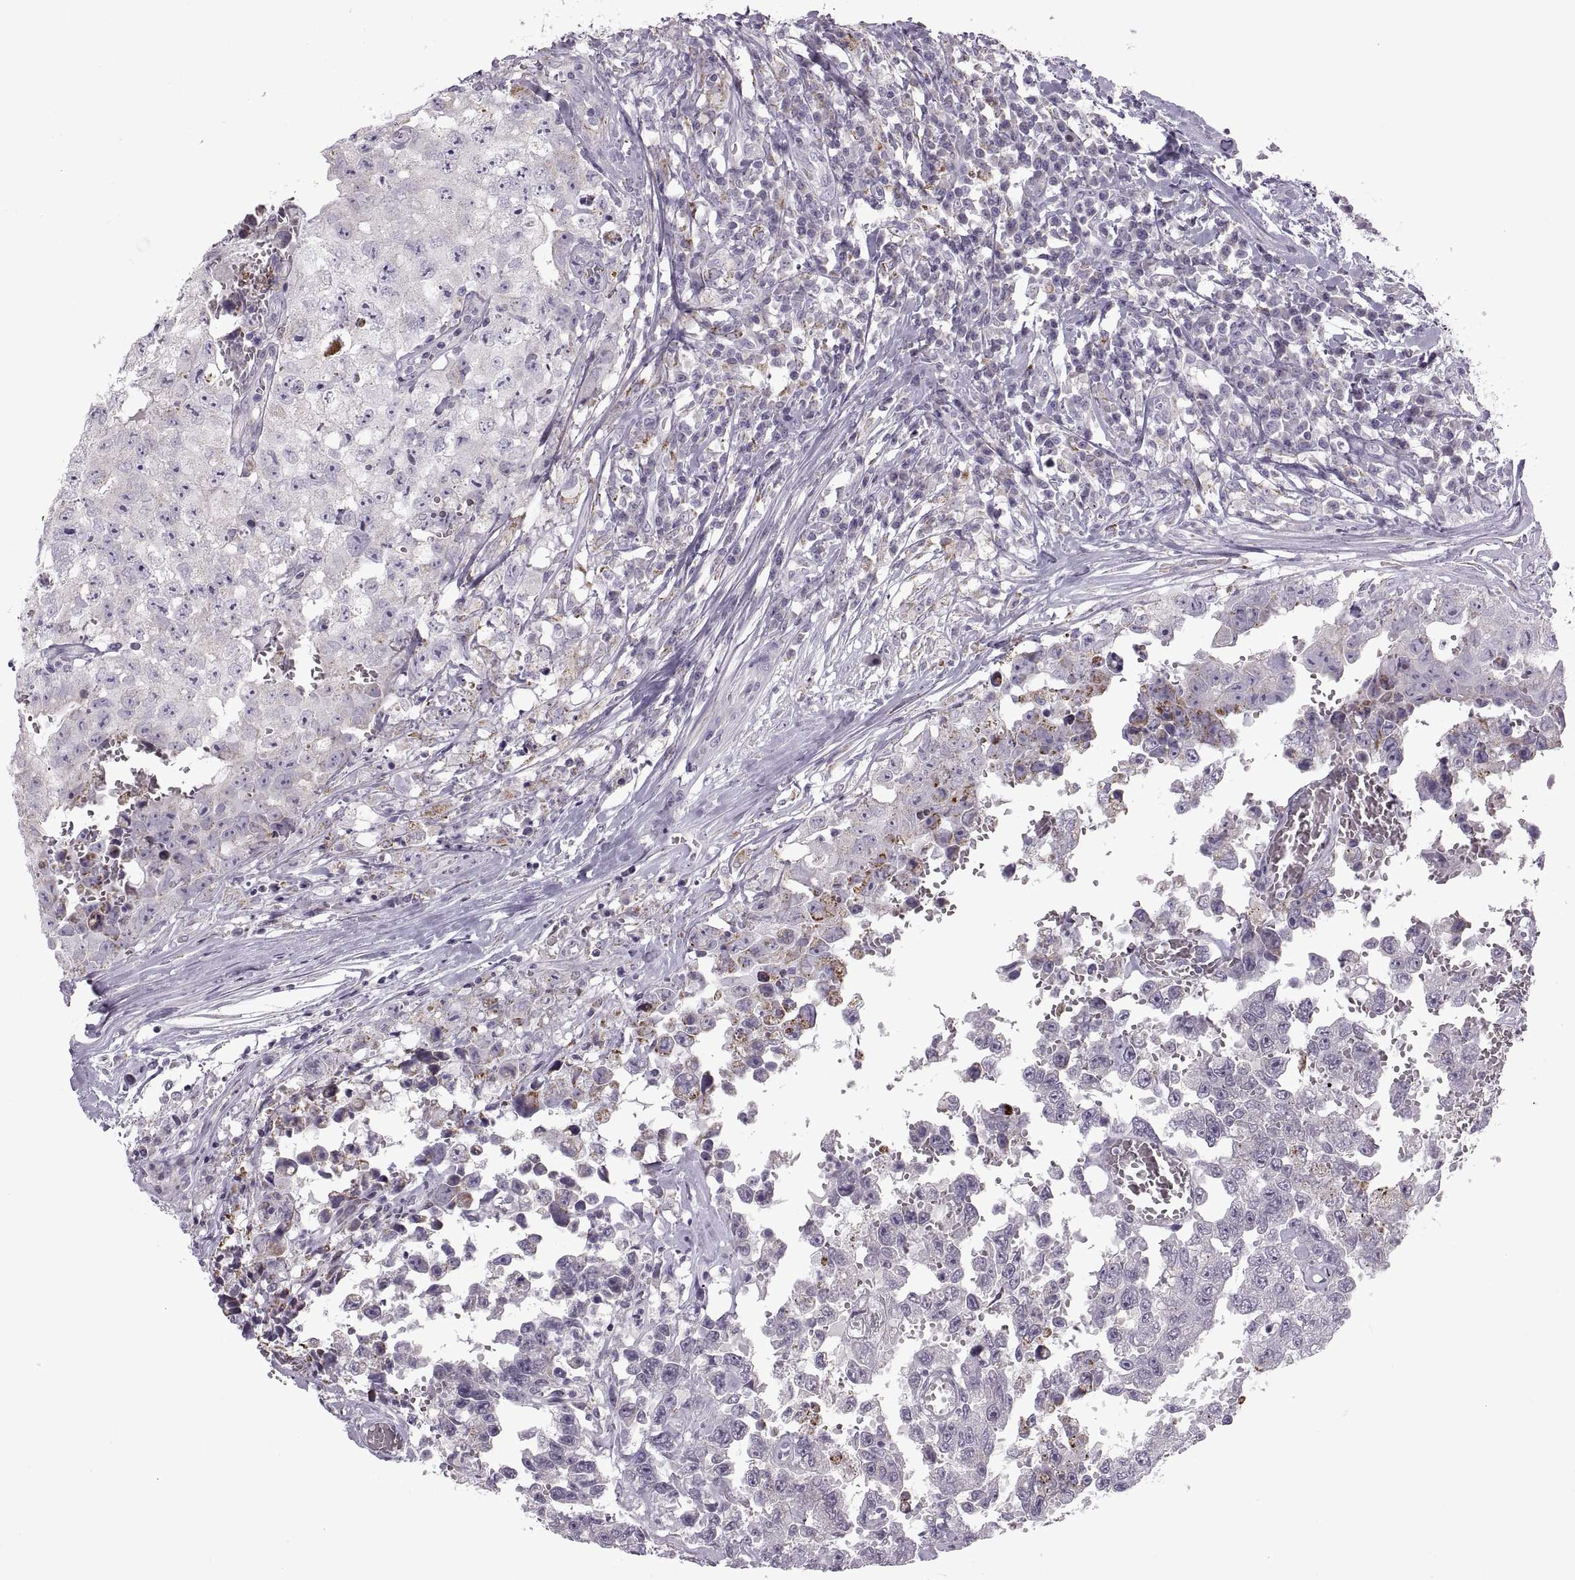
{"staining": {"intensity": "strong", "quantity": "<25%", "location": "cytoplasmic/membranous"}, "tissue": "testis cancer", "cell_type": "Tumor cells", "image_type": "cancer", "snomed": [{"axis": "morphology", "description": "Carcinoma, Embryonal, NOS"}, {"axis": "topography", "description": "Testis"}], "caption": "Immunohistochemistry (IHC) (DAB) staining of human testis embryonal carcinoma shows strong cytoplasmic/membranous protein positivity in about <25% of tumor cells.", "gene": "PIERCE1", "patient": {"sex": "male", "age": 36}}